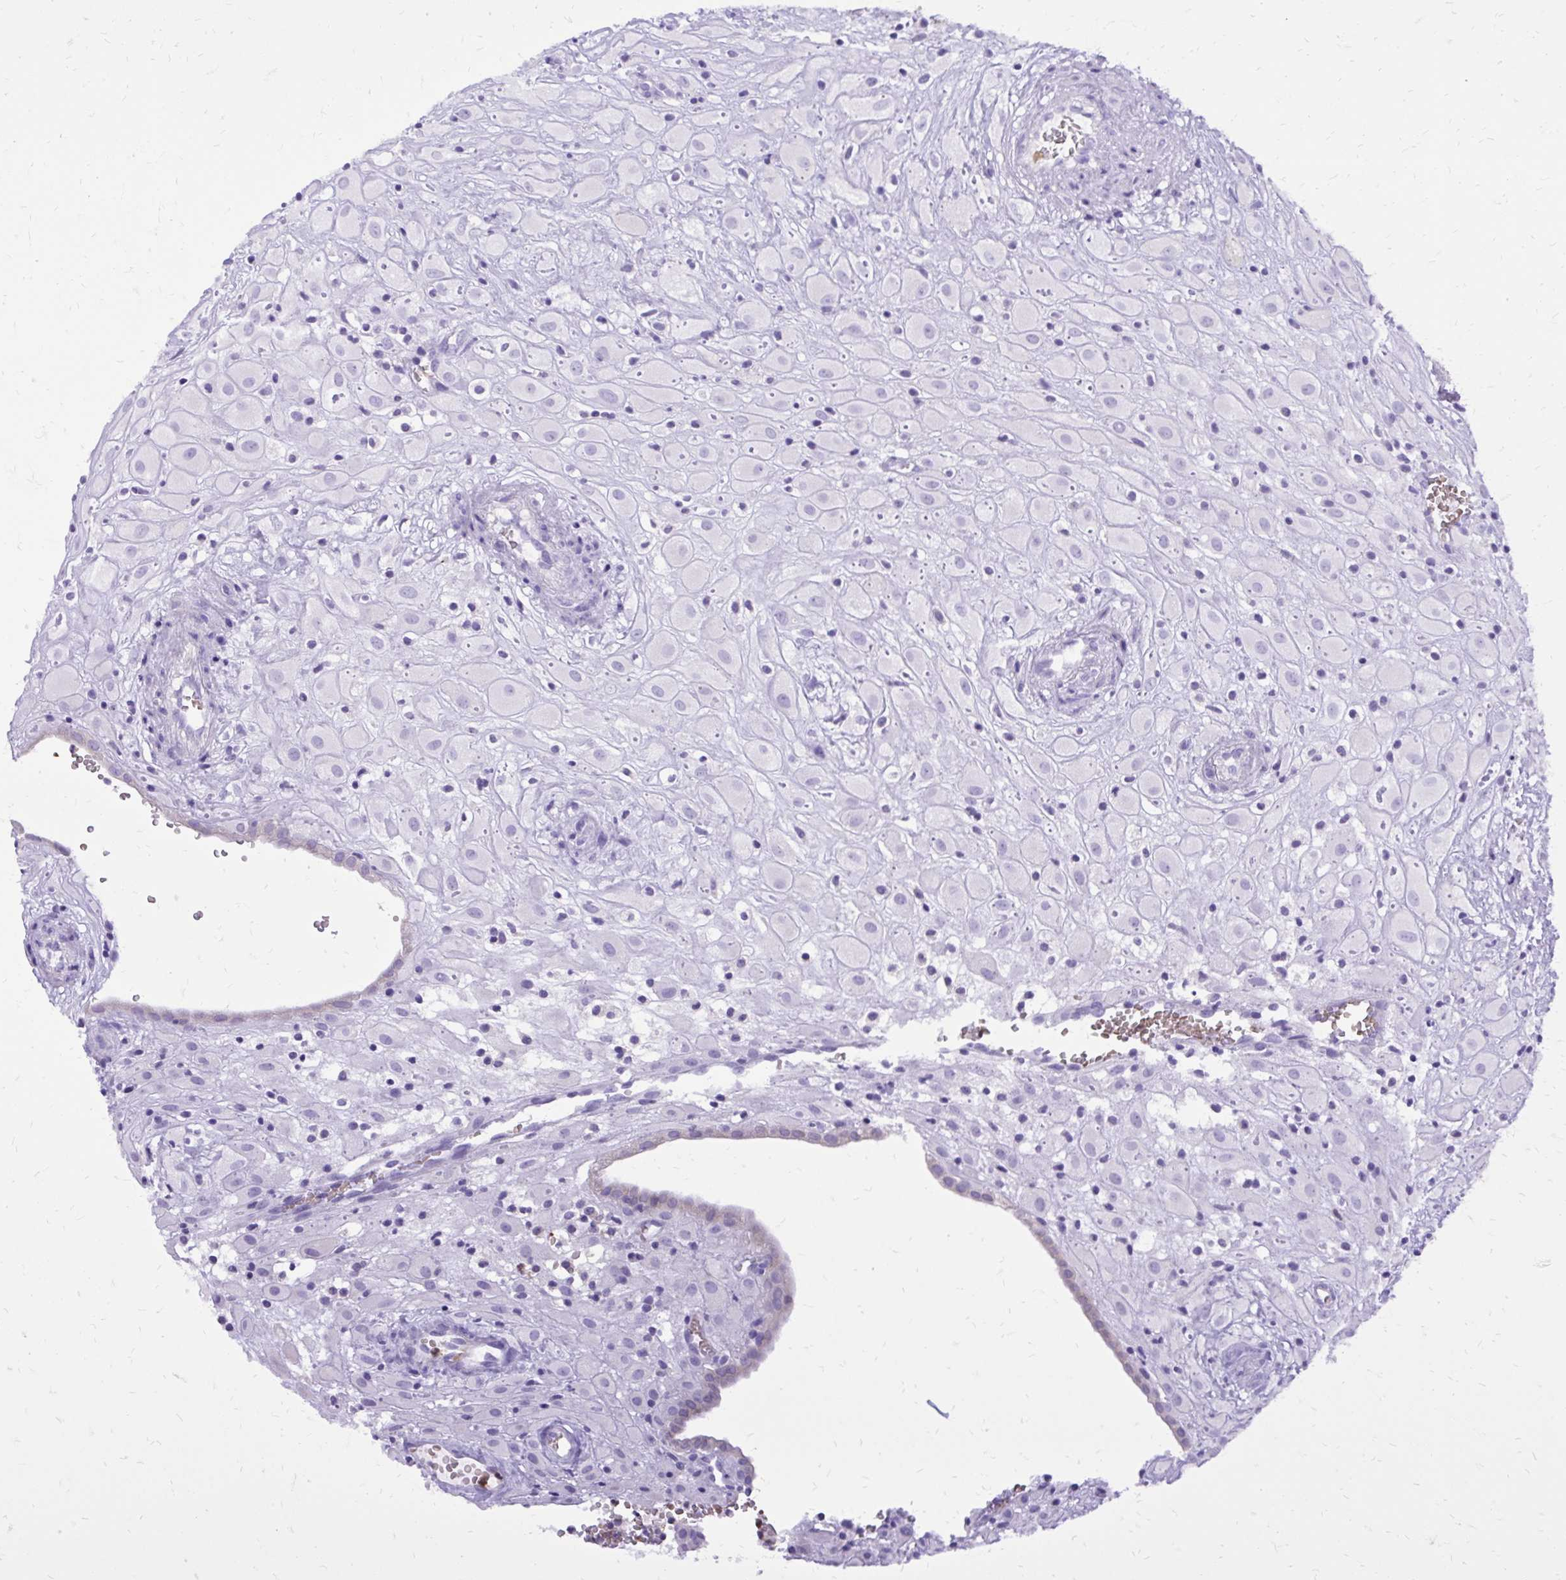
{"staining": {"intensity": "negative", "quantity": "none", "location": "none"}, "tissue": "placenta", "cell_type": "Decidual cells", "image_type": "normal", "snomed": [{"axis": "morphology", "description": "Normal tissue, NOS"}, {"axis": "topography", "description": "Placenta"}], "caption": "Immunohistochemistry (IHC) histopathology image of benign human placenta stained for a protein (brown), which demonstrates no positivity in decidual cells.", "gene": "CAT", "patient": {"sex": "female", "age": 24}}